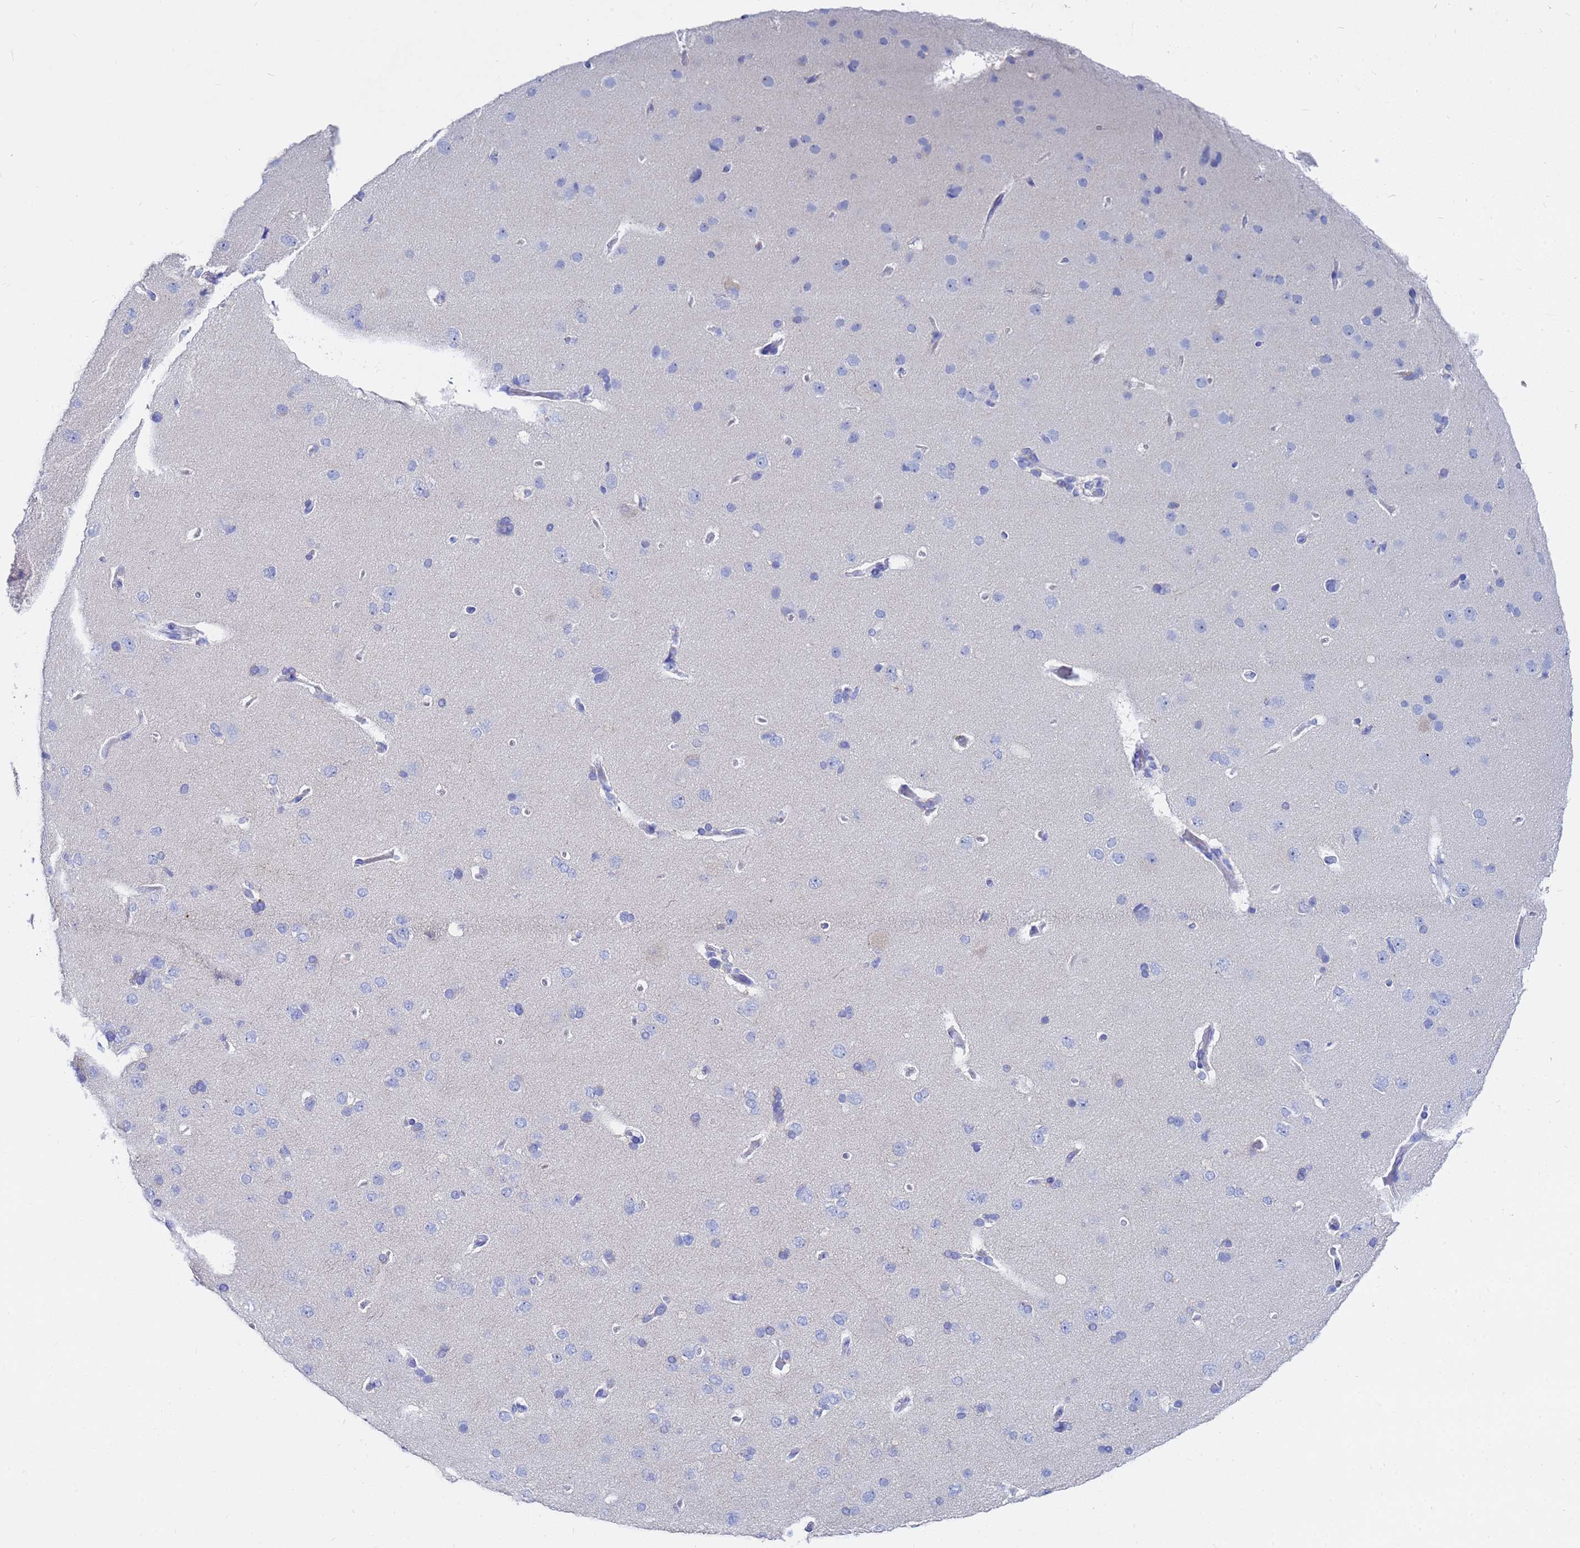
{"staining": {"intensity": "negative", "quantity": "none", "location": "none"}, "tissue": "cerebral cortex", "cell_type": "Endothelial cells", "image_type": "normal", "snomed": [{"axis": "morphology", "description": "Normal tissue, NOS"}, {"axis": "topography", "description": "Cerebral cortex"}], "caption": "An IHC histopathology image of unremarkable cerebral cortex is shown. There is no staining in endothelial cells of cerebral cortex. (DAB (3,3'-diaminobenzidine) IHC, high magnification).", "gene": "C2orf72", "patient": {"sex": "male", "age": 62}}